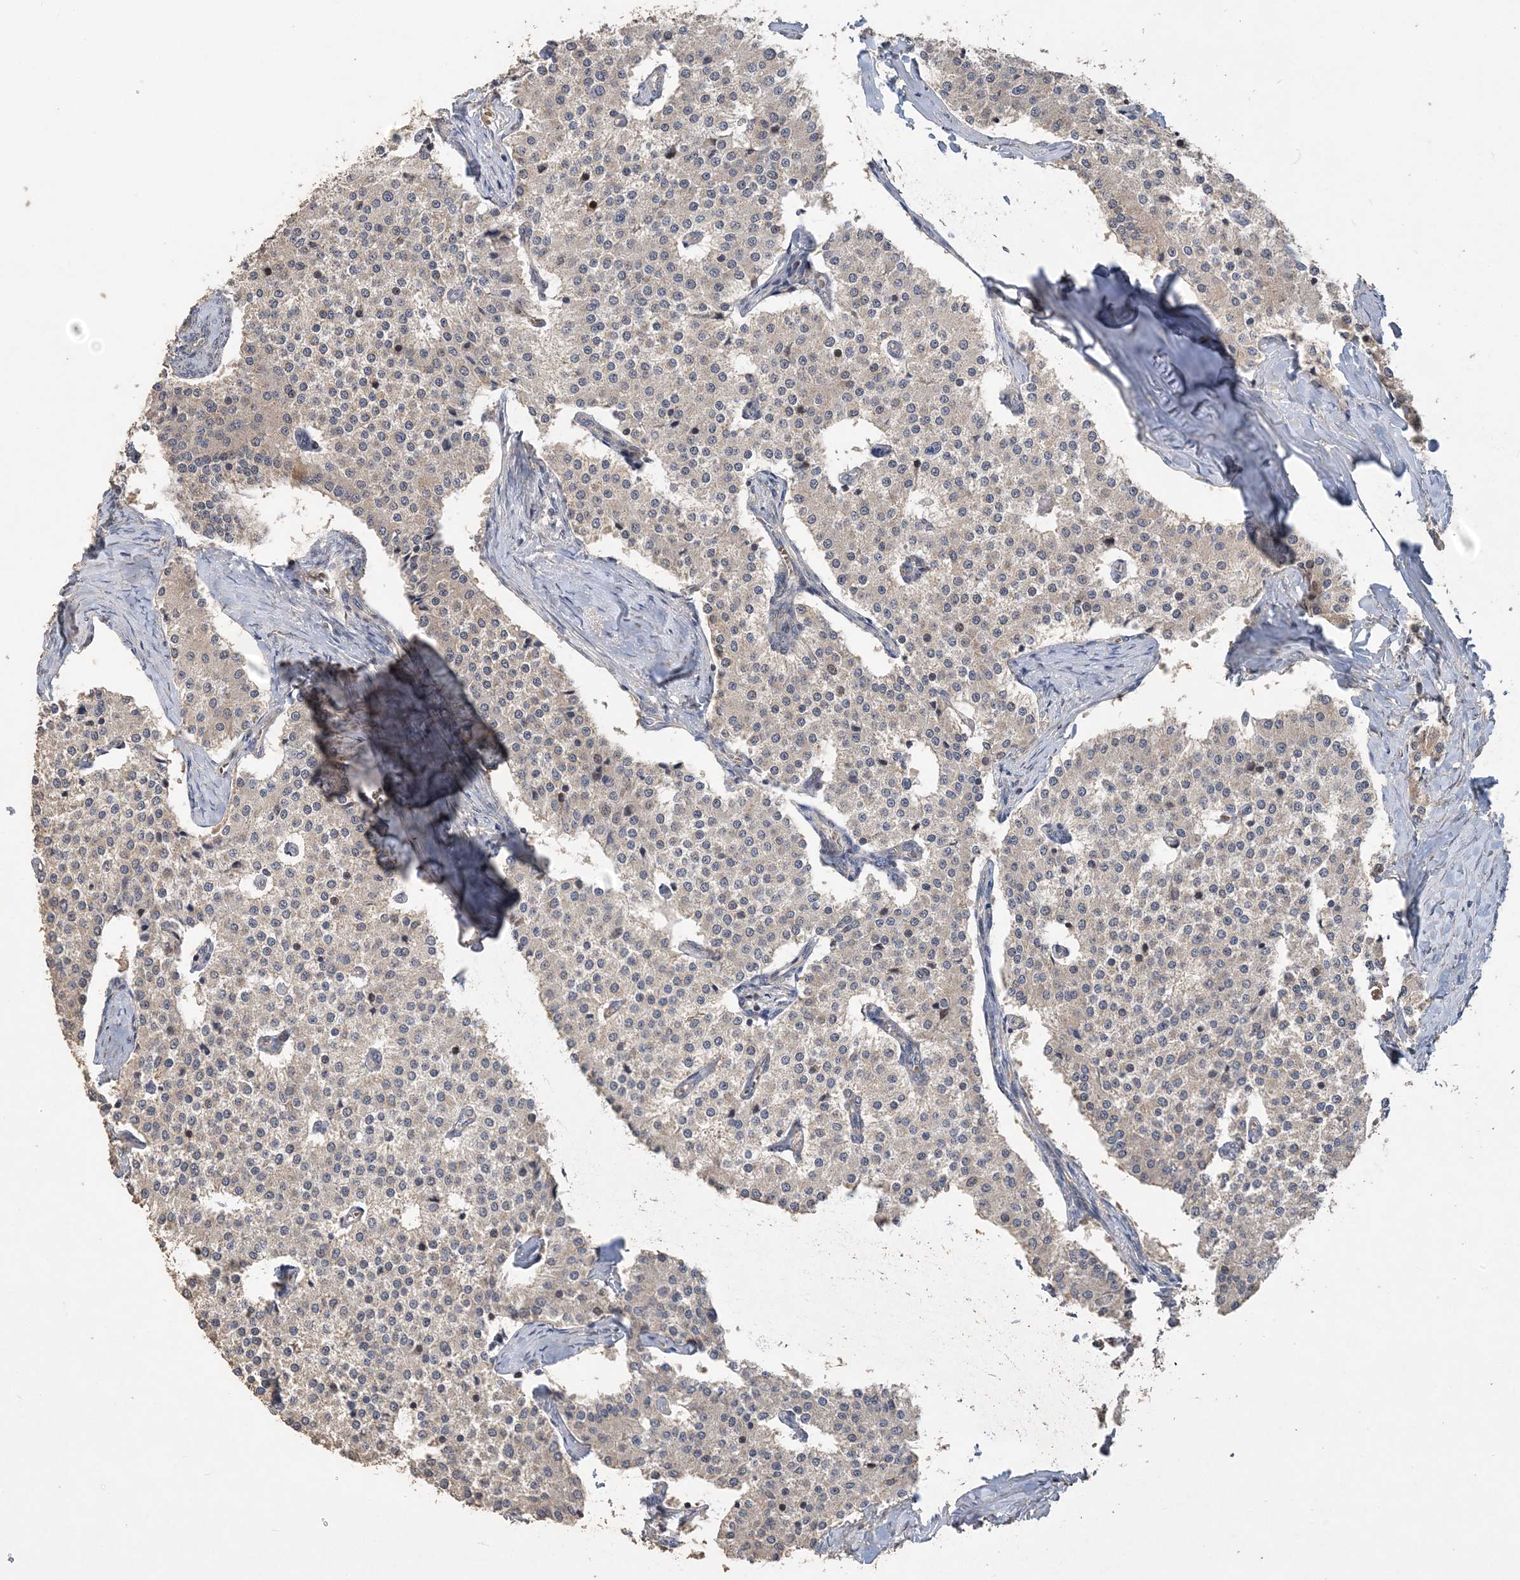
{"staining": {"intensity": "weak", "quantity": ">75%", "location": "cytoplasmic/membranous"}, "tissue": "carcinoid", "cell_type": "Tumor cells", "image_type": "cancer", "snomed": [{"axis": "morphology", "description": "Carcinoid, malignant, NOS"}, {"axis": "topography", "description": "Colon"}], "caption": "Tumor cells show low levels of weak cytoplasmic/membranous positivity in approximately >75% of cells in human carcinoid.", "gene": "GRINA", "patient": {"sex": "female", "age": 52}}